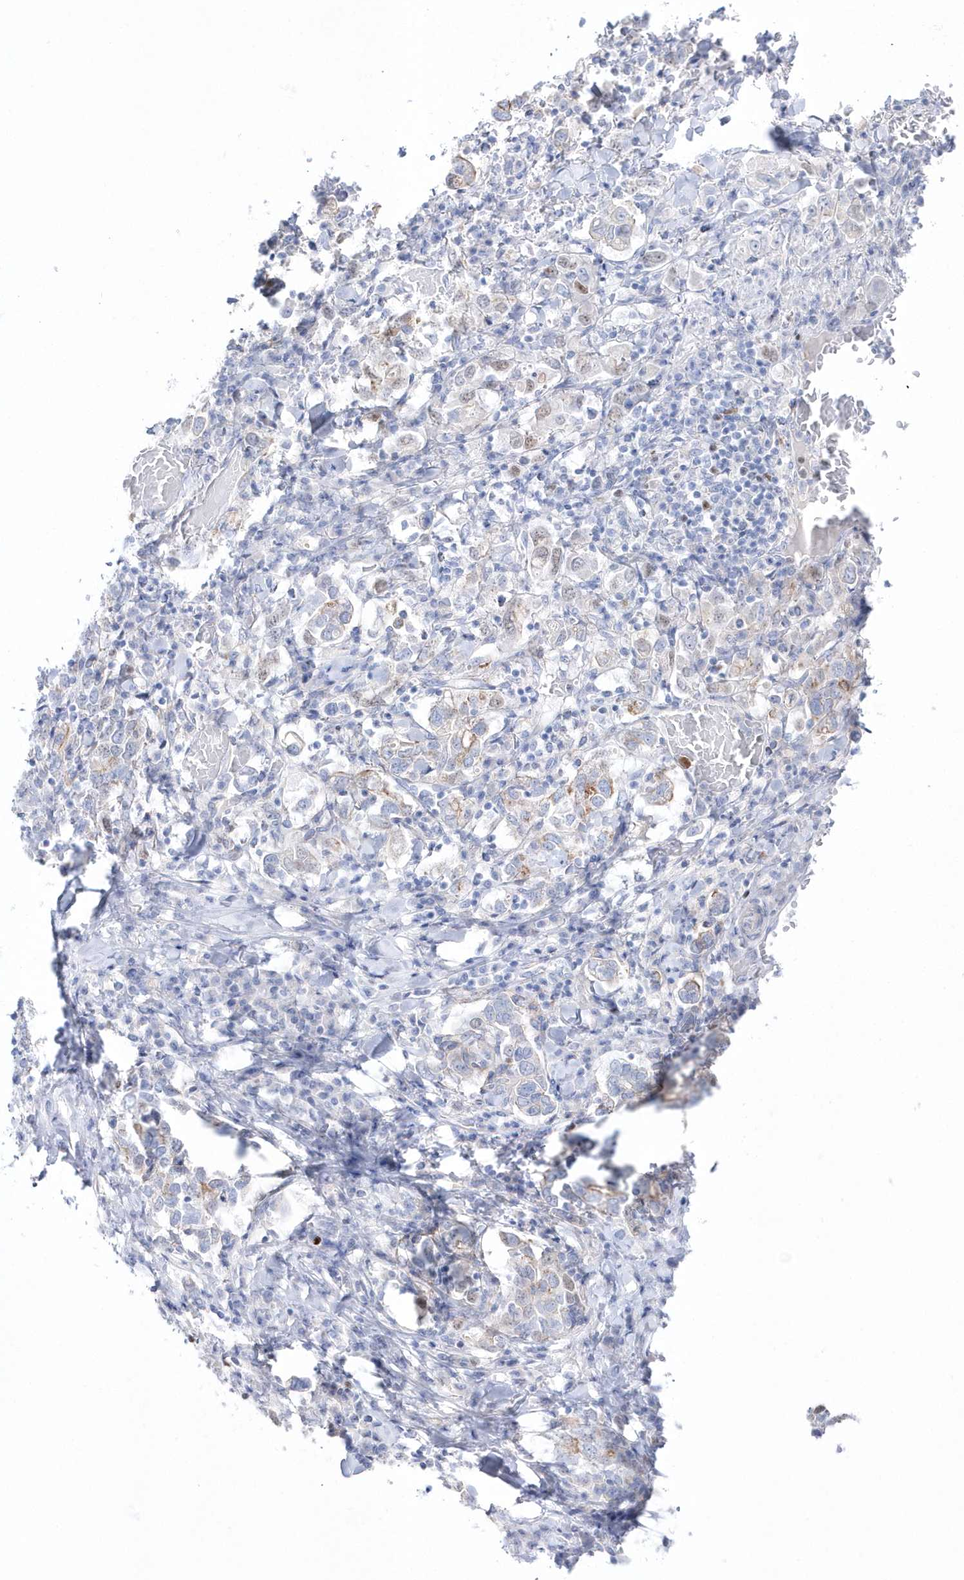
{"staining": {"intensity": "moderate", "quantity": "<25%", "location": "nuclear"}, "tissue": "stomach cancer", "cell_type": "Tumor cells", "image_type": "cancer", "snomed": [{"axis": "morphology", "description": "Adenocarcinoma, NOS"}, {"axis": "topography", "description": "Stomach, upper"}], "caption": "High-magnification brightfield microscopy of adenocarcinoma (stomach) stained with DAB (brown) and counterstained with hematoxylin (blue). tumor cells exhibit moderate nuclear positivity is present in approximately<25% of cells.", "gene": "TMCO6", "patient": {"sex": "male", "age": 62}}